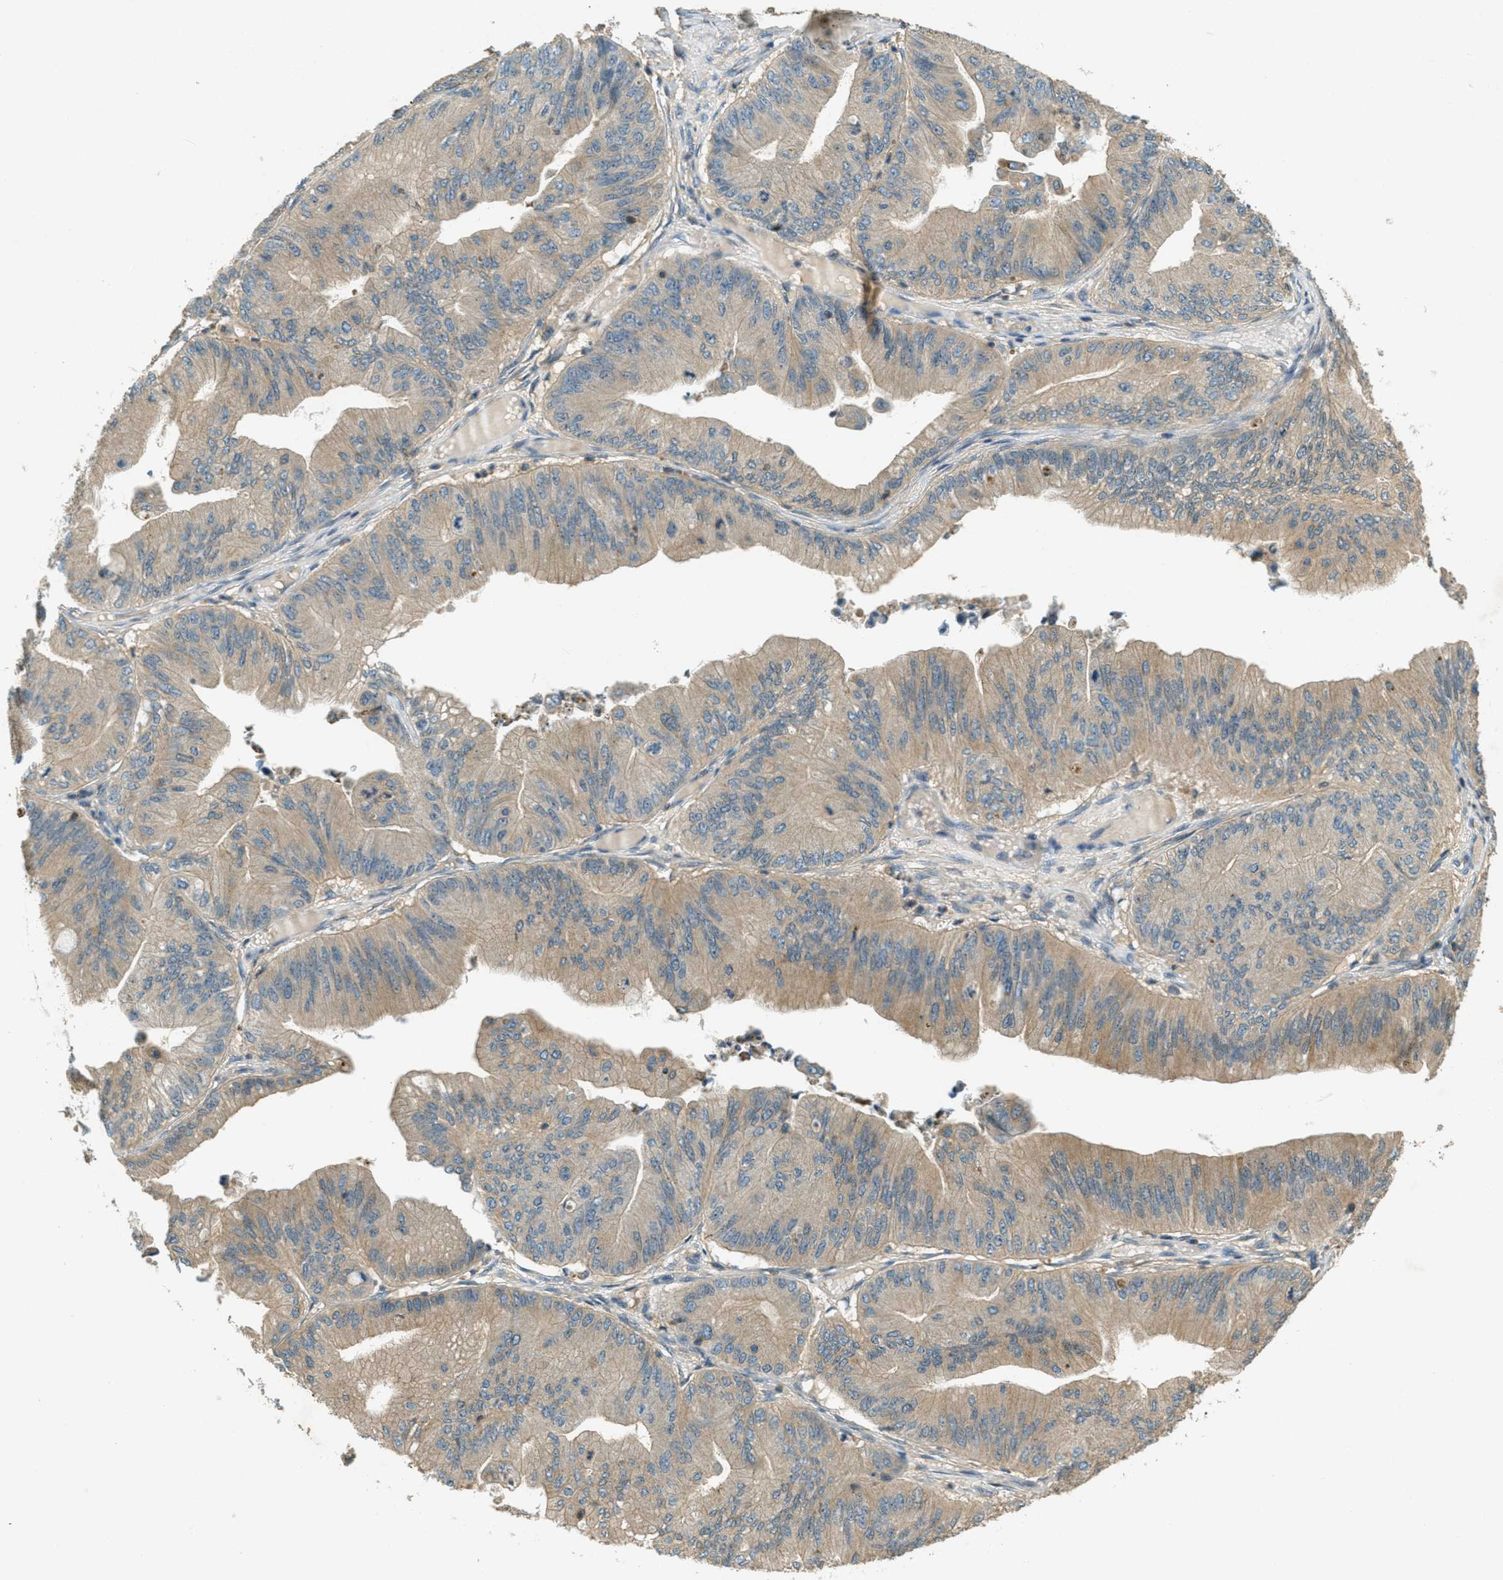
{"staining": {"intensity": "weak", "quantity": ">75%", "location": "cytoplasmic/membranous"}, "tissue": "ovarian cancer", "cell_type": "Tumor cells", "image_type": "cancer", "snomed": [{"axis": "morphology", "description": "Cystadenocarcinoma, mucinous, NOS"}, {"axis": "topography", "description": "Ovary"}], "caption": "This image shows immunohistochemistry (IHC) staining of human ovarian cancer, with low weak cytoplasmic/membranous staining in about >75% of tumor cells.", "gene": "NUDT4", "patient": {"sex": "female", "age": 61}}